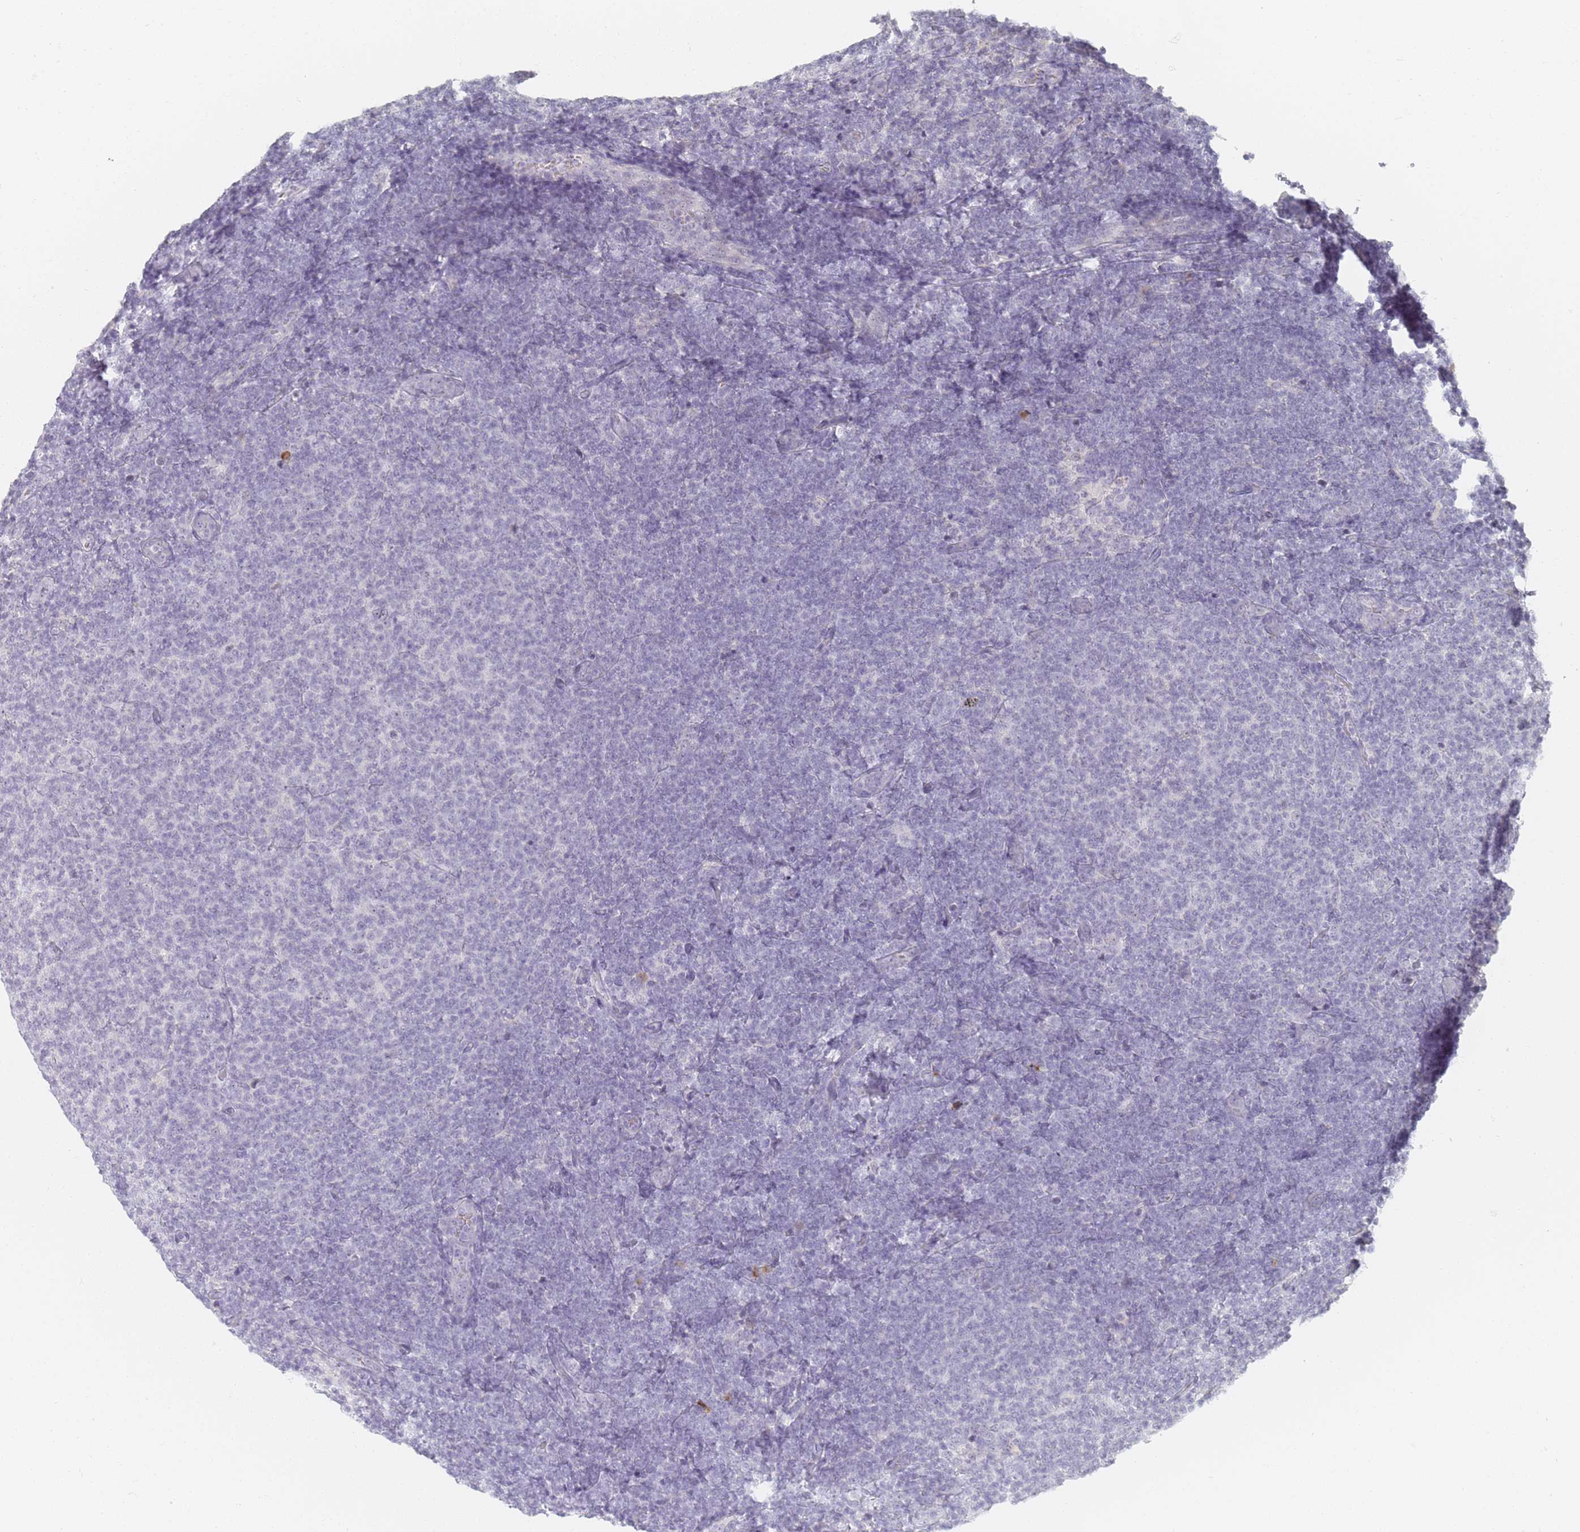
{"staining": {"intensity": "negative", "quantity": "none", "location": "none"}, "tissue": "lymphoma", "cell_type": "Tumor cells", "image_type": "cancer", "snomed": [{"axis": "morphology", "description": "Malignant lymphoma, non-Hodgkin's type, Low grade"}, {"axis": "topography", "description": "Lymph node"}], "caption": "Immunohistochemistry (IHC) of malignant lymphoma, non-Hodgkin's type (low-grade) reveals no positivity in tumor cells. The staining is performed using DAB brown chromogen with nuclei counter-stained in using hematoxylin.", "gene": "SLC38A9", "patient": {"sex": "male", "age": 66}}